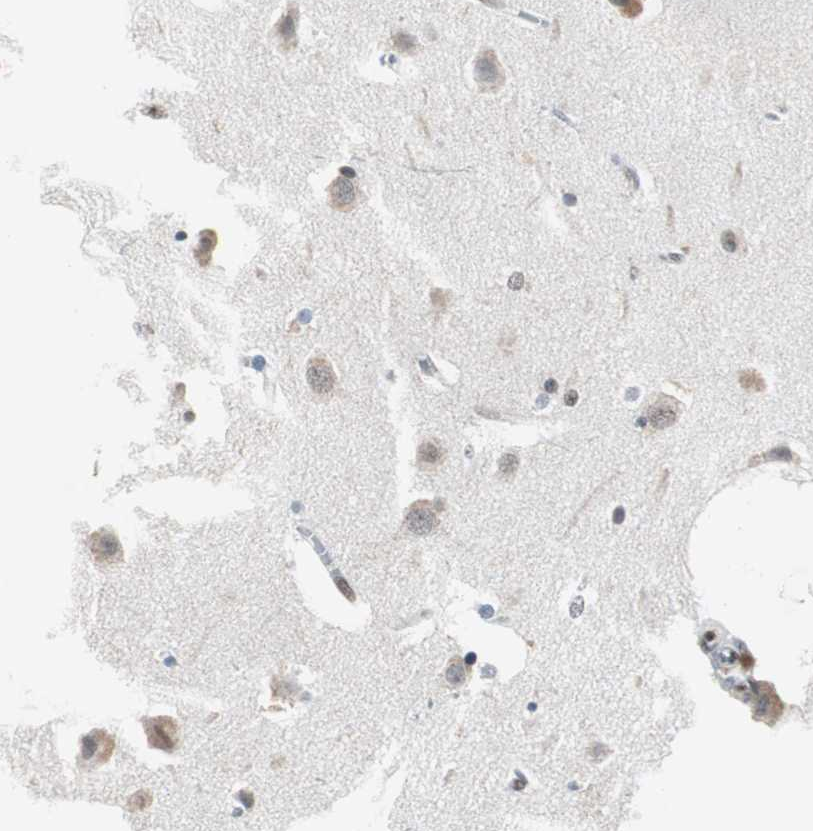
{"staining": {"intensity": "weak", "quantity": "25%-75%", "location": "cytoplasmic/membranous"}, "tissue": "caudate", "cell_type": "Glial cells", "image_type": "normal", "snomed": [{"axis": "morphology", "description": "Normal tissue, NOS"}, {"axis": "topography", "description": "Lateral ventricle wall"}], "caption": "Immunohistochemistry (DAB) staining of benign caudate reveals weak cytoplasmic/membranous protein staining in approximately 25%-75% of glial cells.", "gene": "RAD9A", "patient": {"sex": "female", "age": 54}}